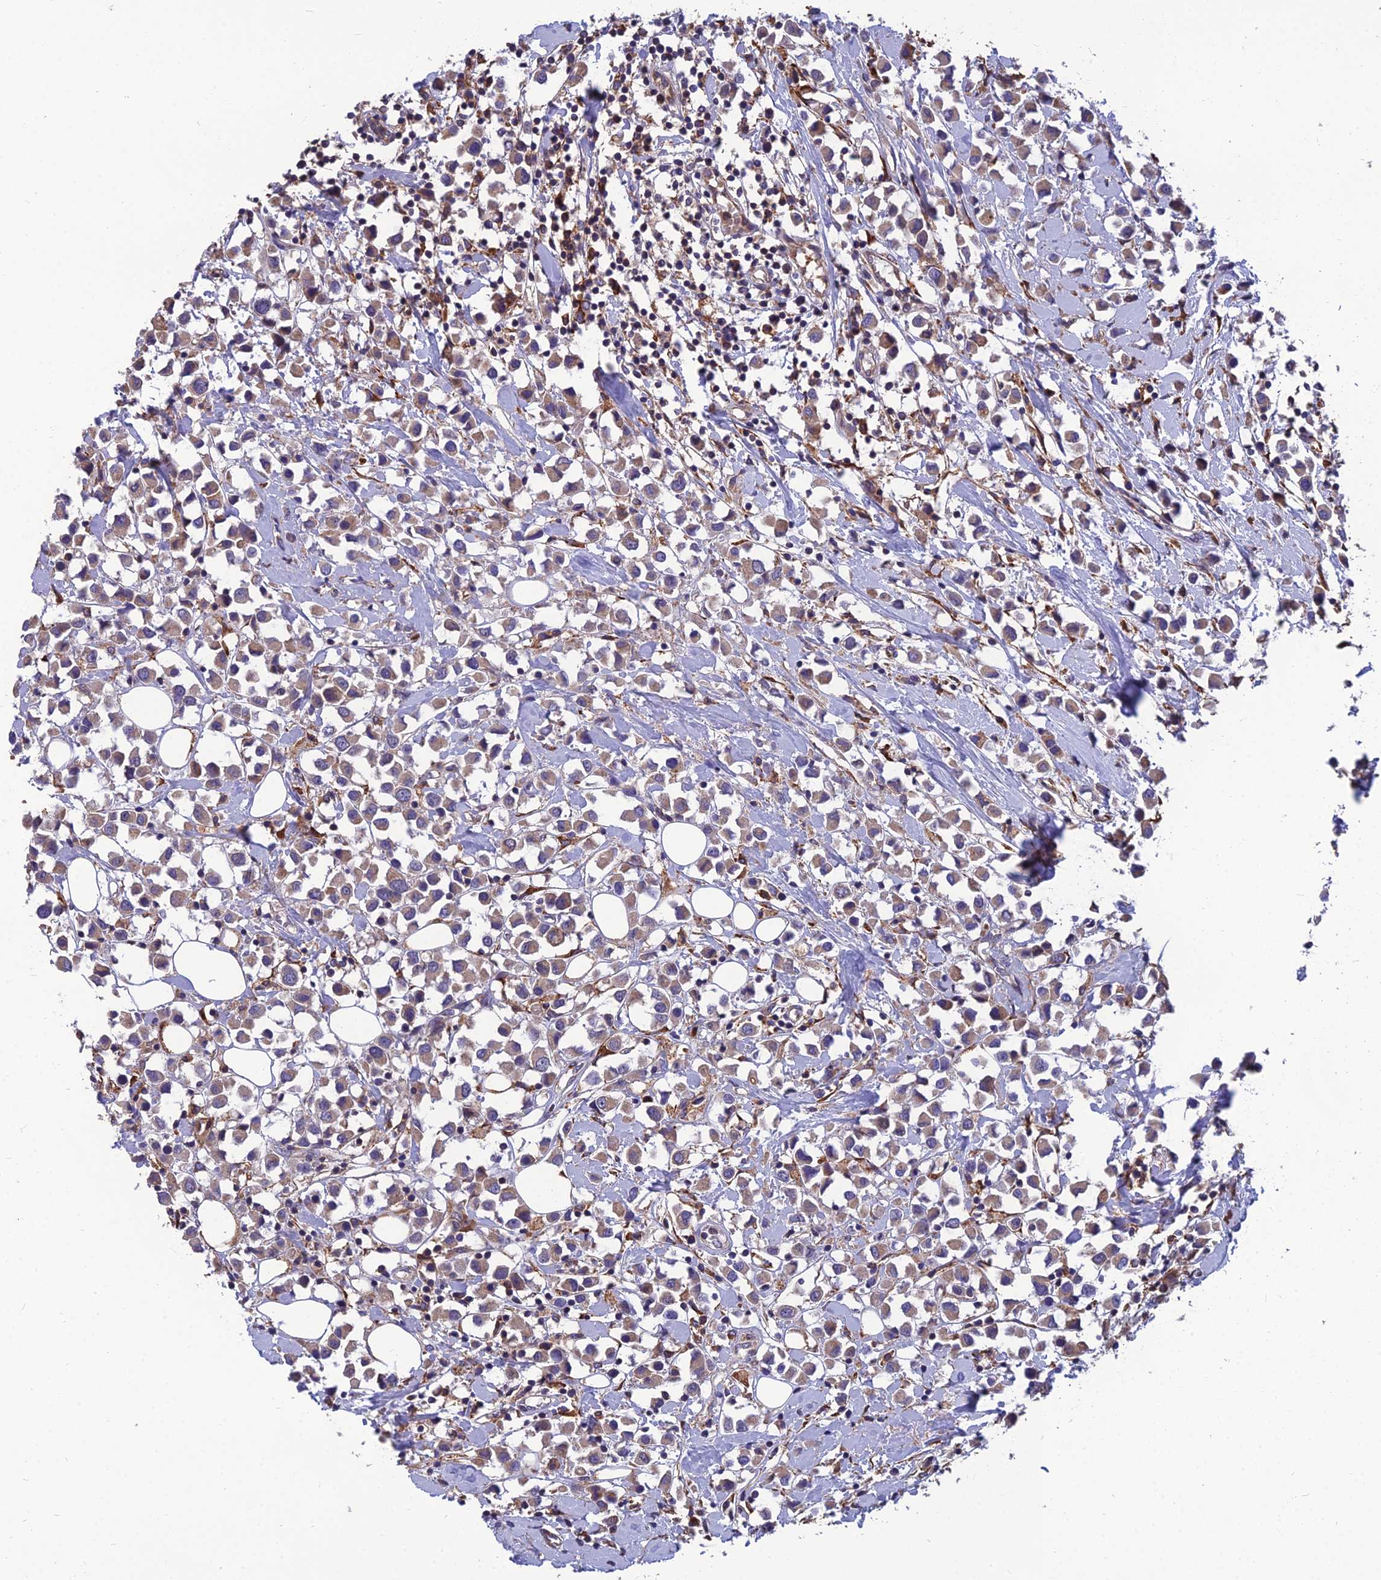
{"staining": {"intensity": "weak", "quantity": ">75%", "location": "cytoplasmic/membranous"}, "tissue": "breast cancer", "cell_type": "Tumor cells", "image_type": "cancer", "snomed": [{"axis": "morphology", "description": "Duct carcinoma"}, {"axis": "topography", "description": "Breast"}], "caption": "The histopathology image displays staining of infiltrating ductal carcinoma (breast), revealing weak cytoplasmic/membranous protein expression (brown color) within tumor cells.", "gene": "UMAD1", "patient": {"sex": "female", "age": 61}}